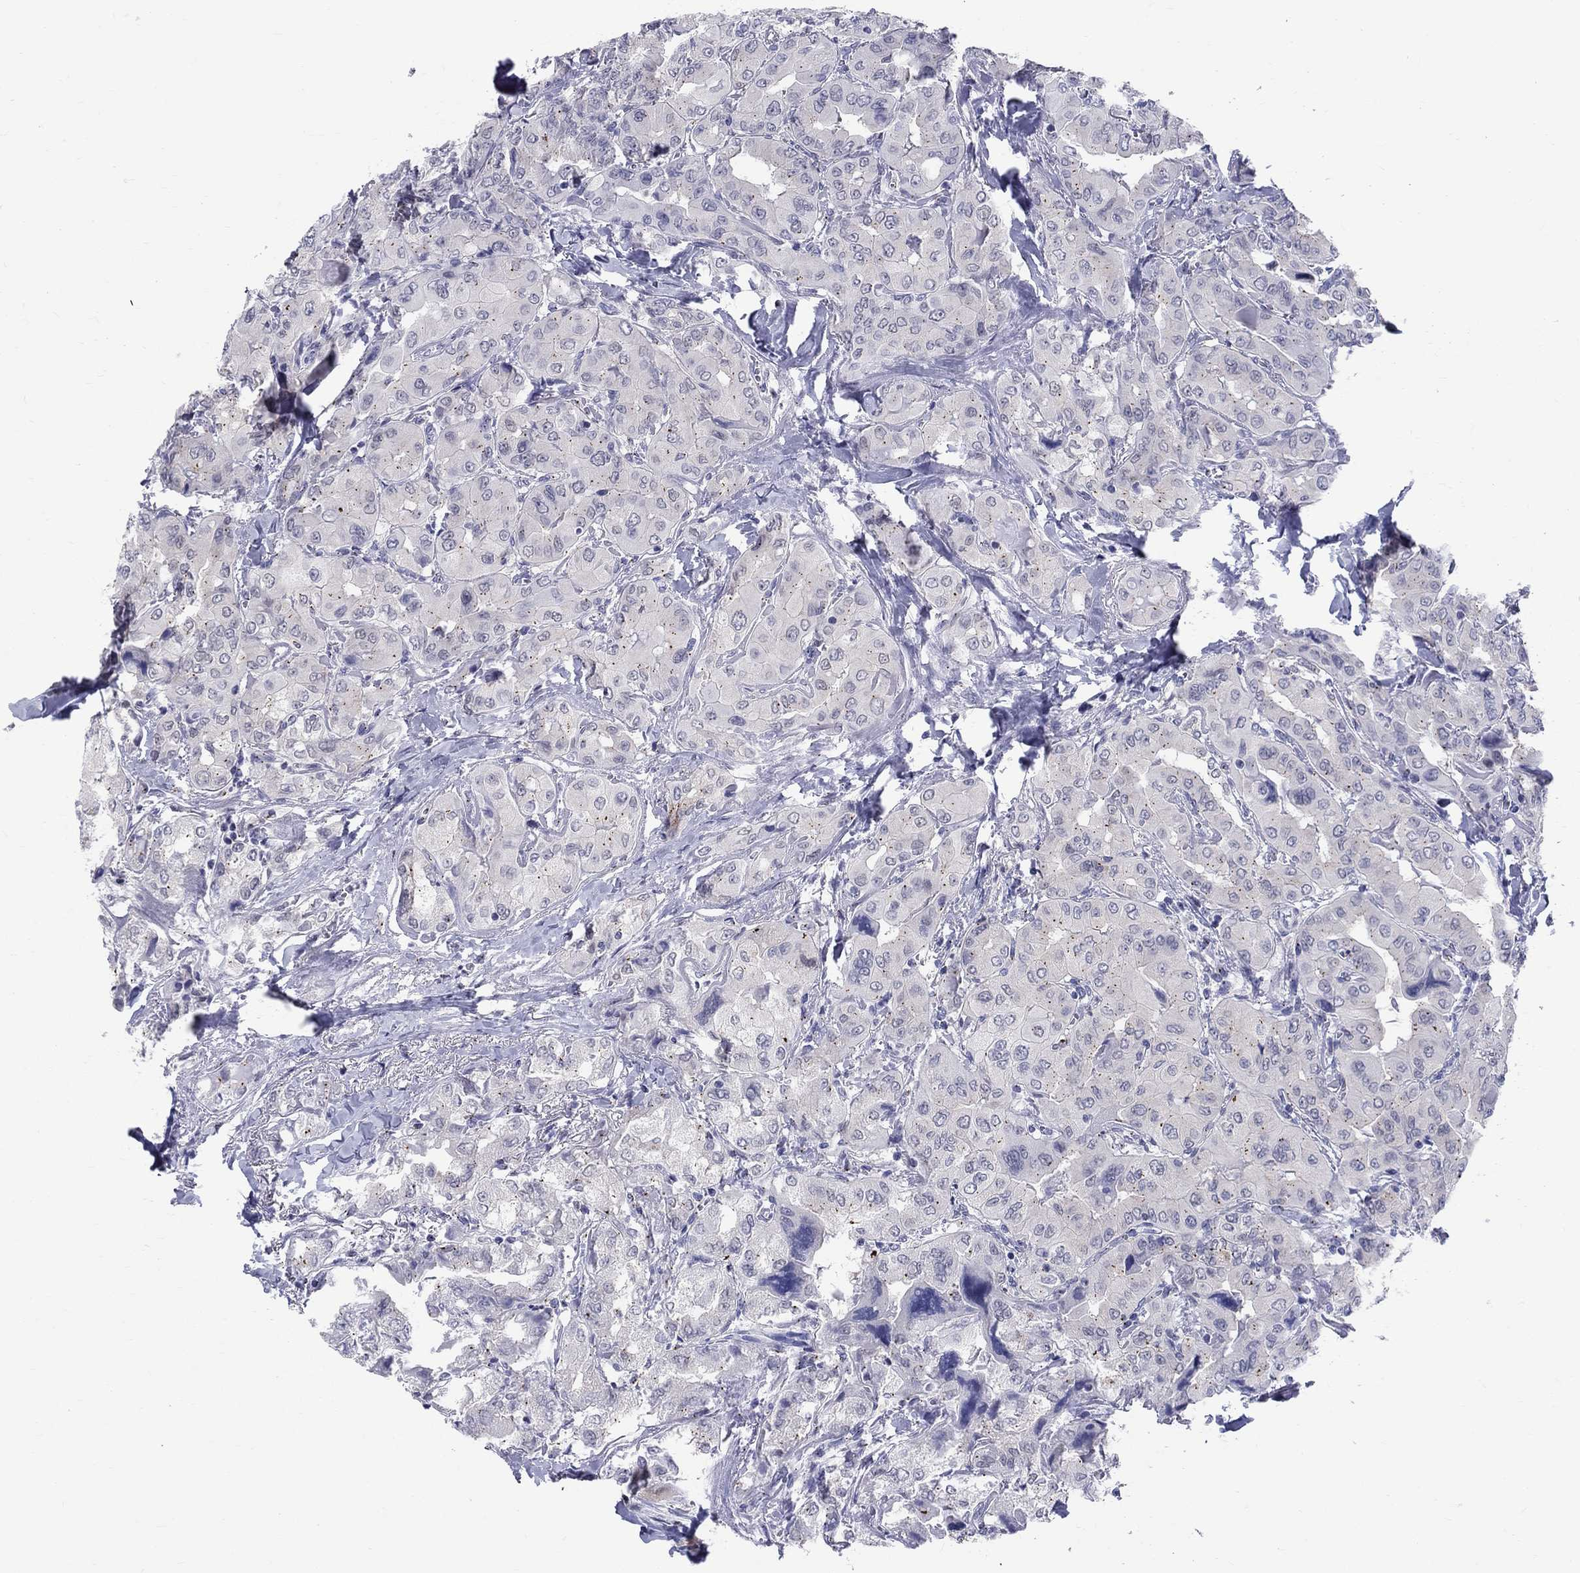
{"staining": {"intensity": "negative", "quantity": "none", "location": "none"}, "tissue": "thyroid cancer", "cell_type": "Tumor cells", "image_type": "cancer", "snomed": [{"axis": "morphology", "description": "Normal tissue, NOS"}, {"axis": "morphology", "description": "Papillary adenocarcinoma, NOS"}, {"axis": "topography", "description": "Thyroid gland"}], "caption": "Papillary adenocarcinoma (thyroid) was stained to show a protein in brown. There is no significant positivity in tumor cells.", "gene": "CEP43", "patient": {"sex": "female", "age": 66}}